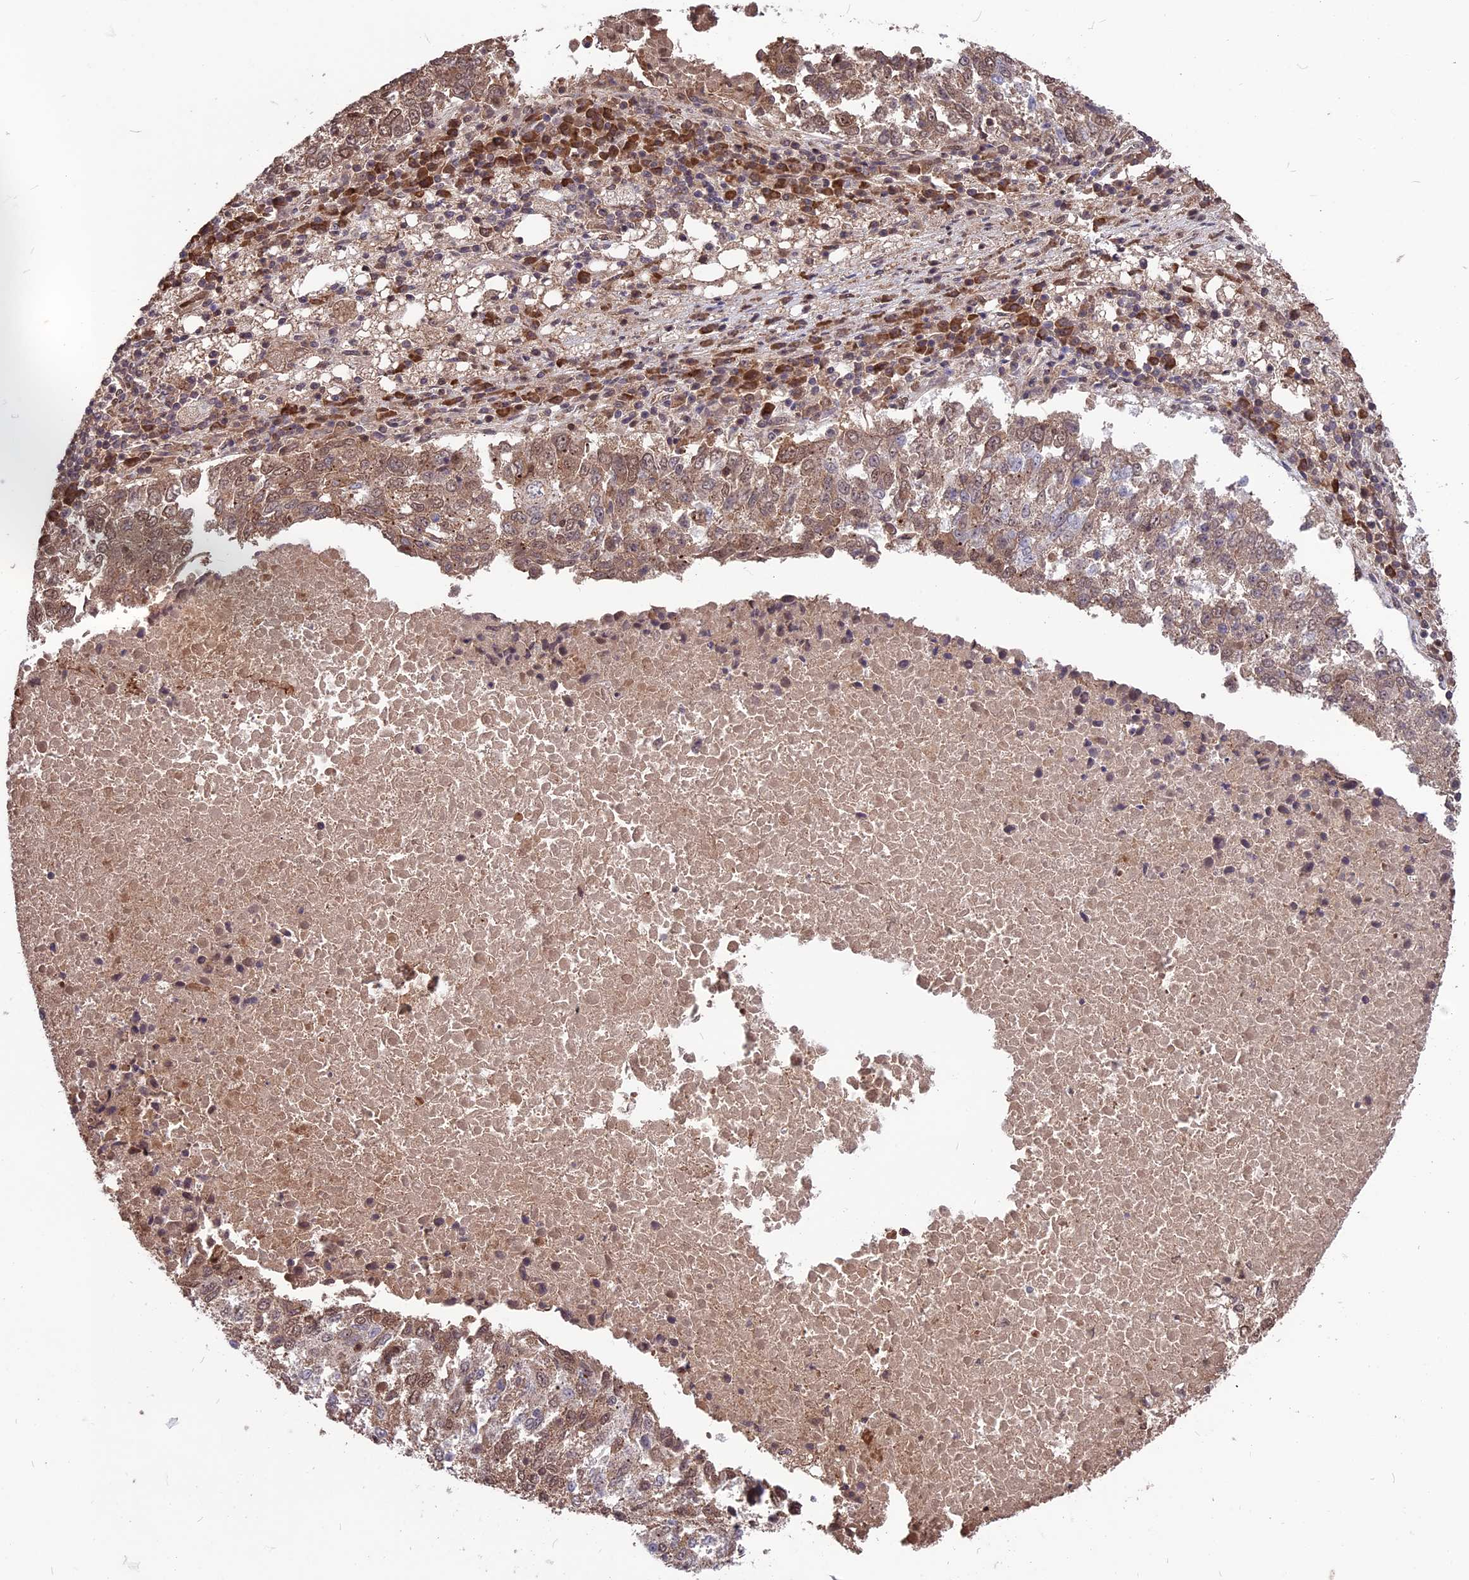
{"staining": {"intensity": "moderate", "quantity": ">75%", "location": "nuclear"}, "tissue": "lung cancer", "cell_type": "Tumor cells", "image_type": "cancer", "snomed": [{"axis": "morphology", "description": "Squamous cell carcinoma, NOS"}, {"axis": "topography", "description": "Lung"}], "caption": "Squamous cell carcinoma (lung) tissue reveals moderate nuclear positivity in about >75% of tumor cells, visualized by immunohistochemistry.", "gene": "ZNF598", "patient": {"sex": "male", "age": 73}}